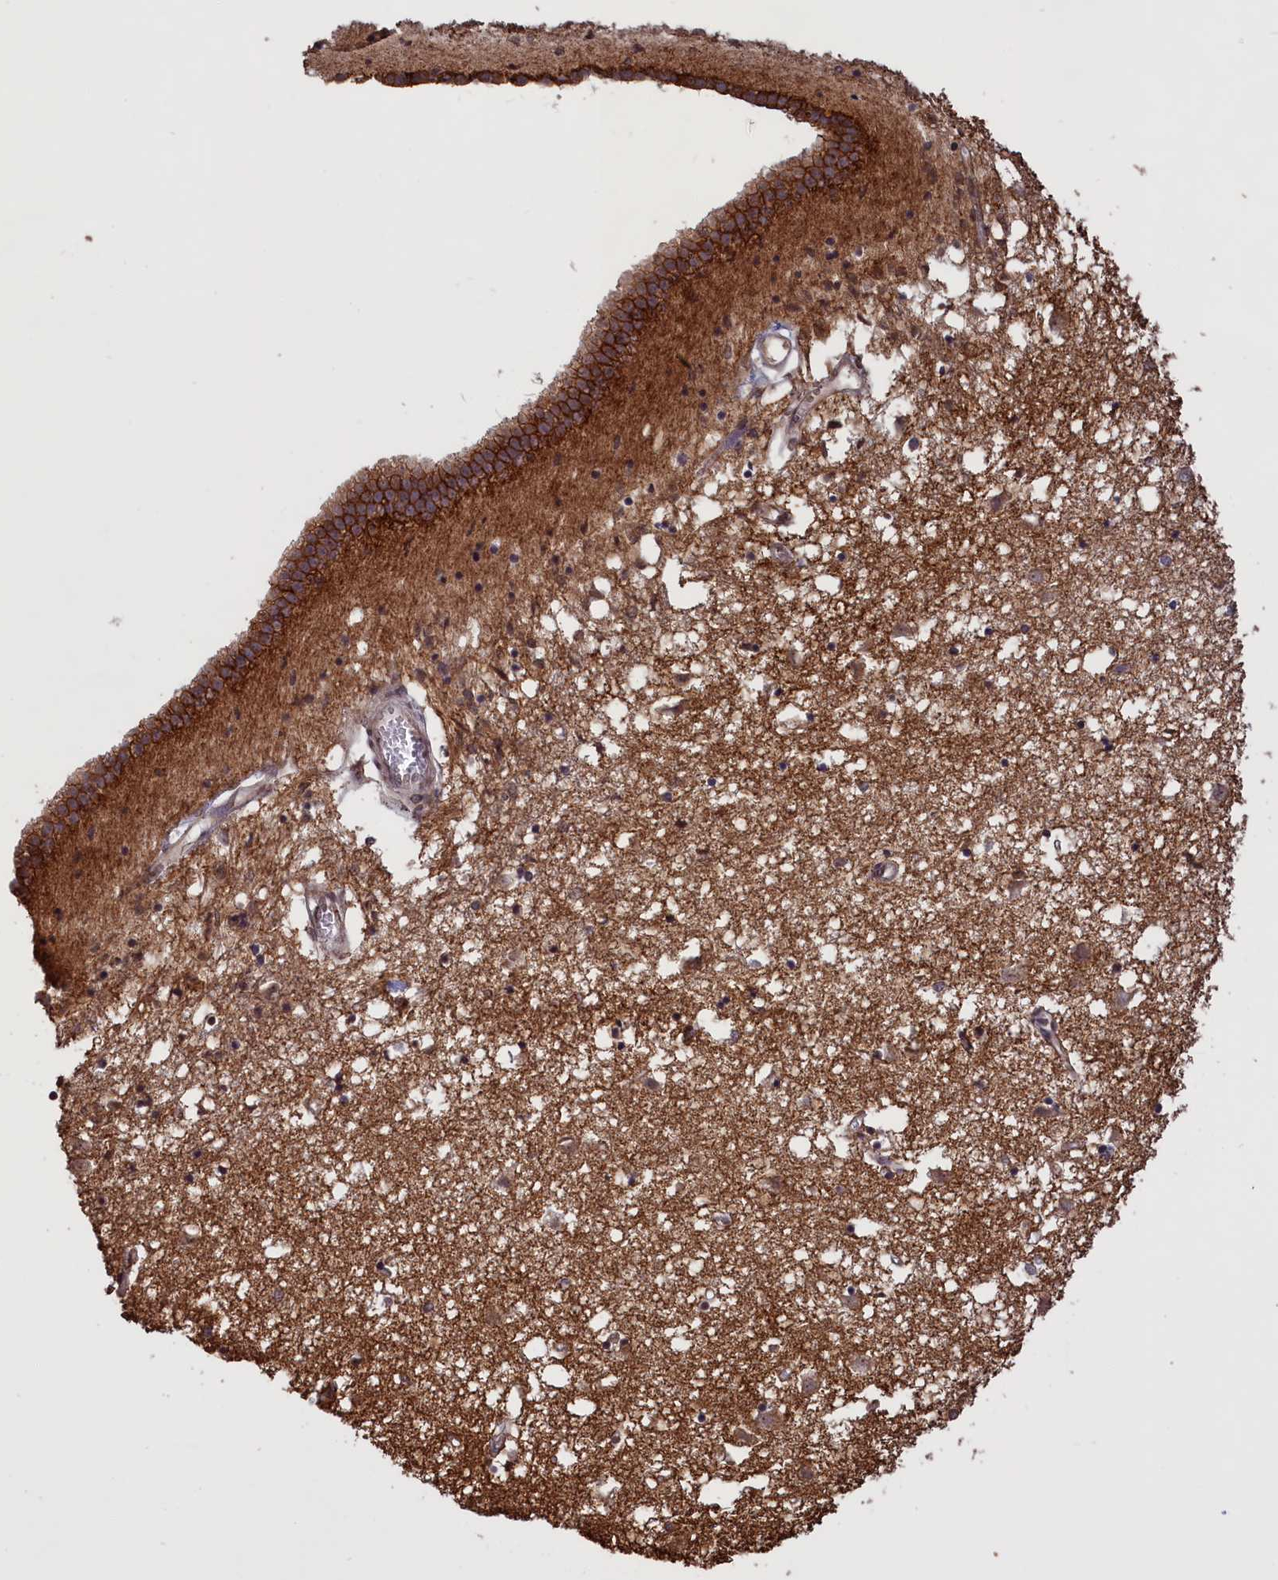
{"staining": {"intensity": "moderate", "quantity": "25%-75%", "location": "nuclear"}, "tissue": "caudate", "cell_type": "Glial cells", "image_type": "normal", "snomed": [{"axis": "morphology", "description": "Normal tissue, NOS"}, {"axis": "topography", "description": "Lateral ventricle wall"}], "caption": "Caudate stained with immunohistochemistry reveals moderate nuclear staining in about 25%-75% of glial cells.", "gene": "DENND1B", "patient": {"sex": "male", "age": 70}}